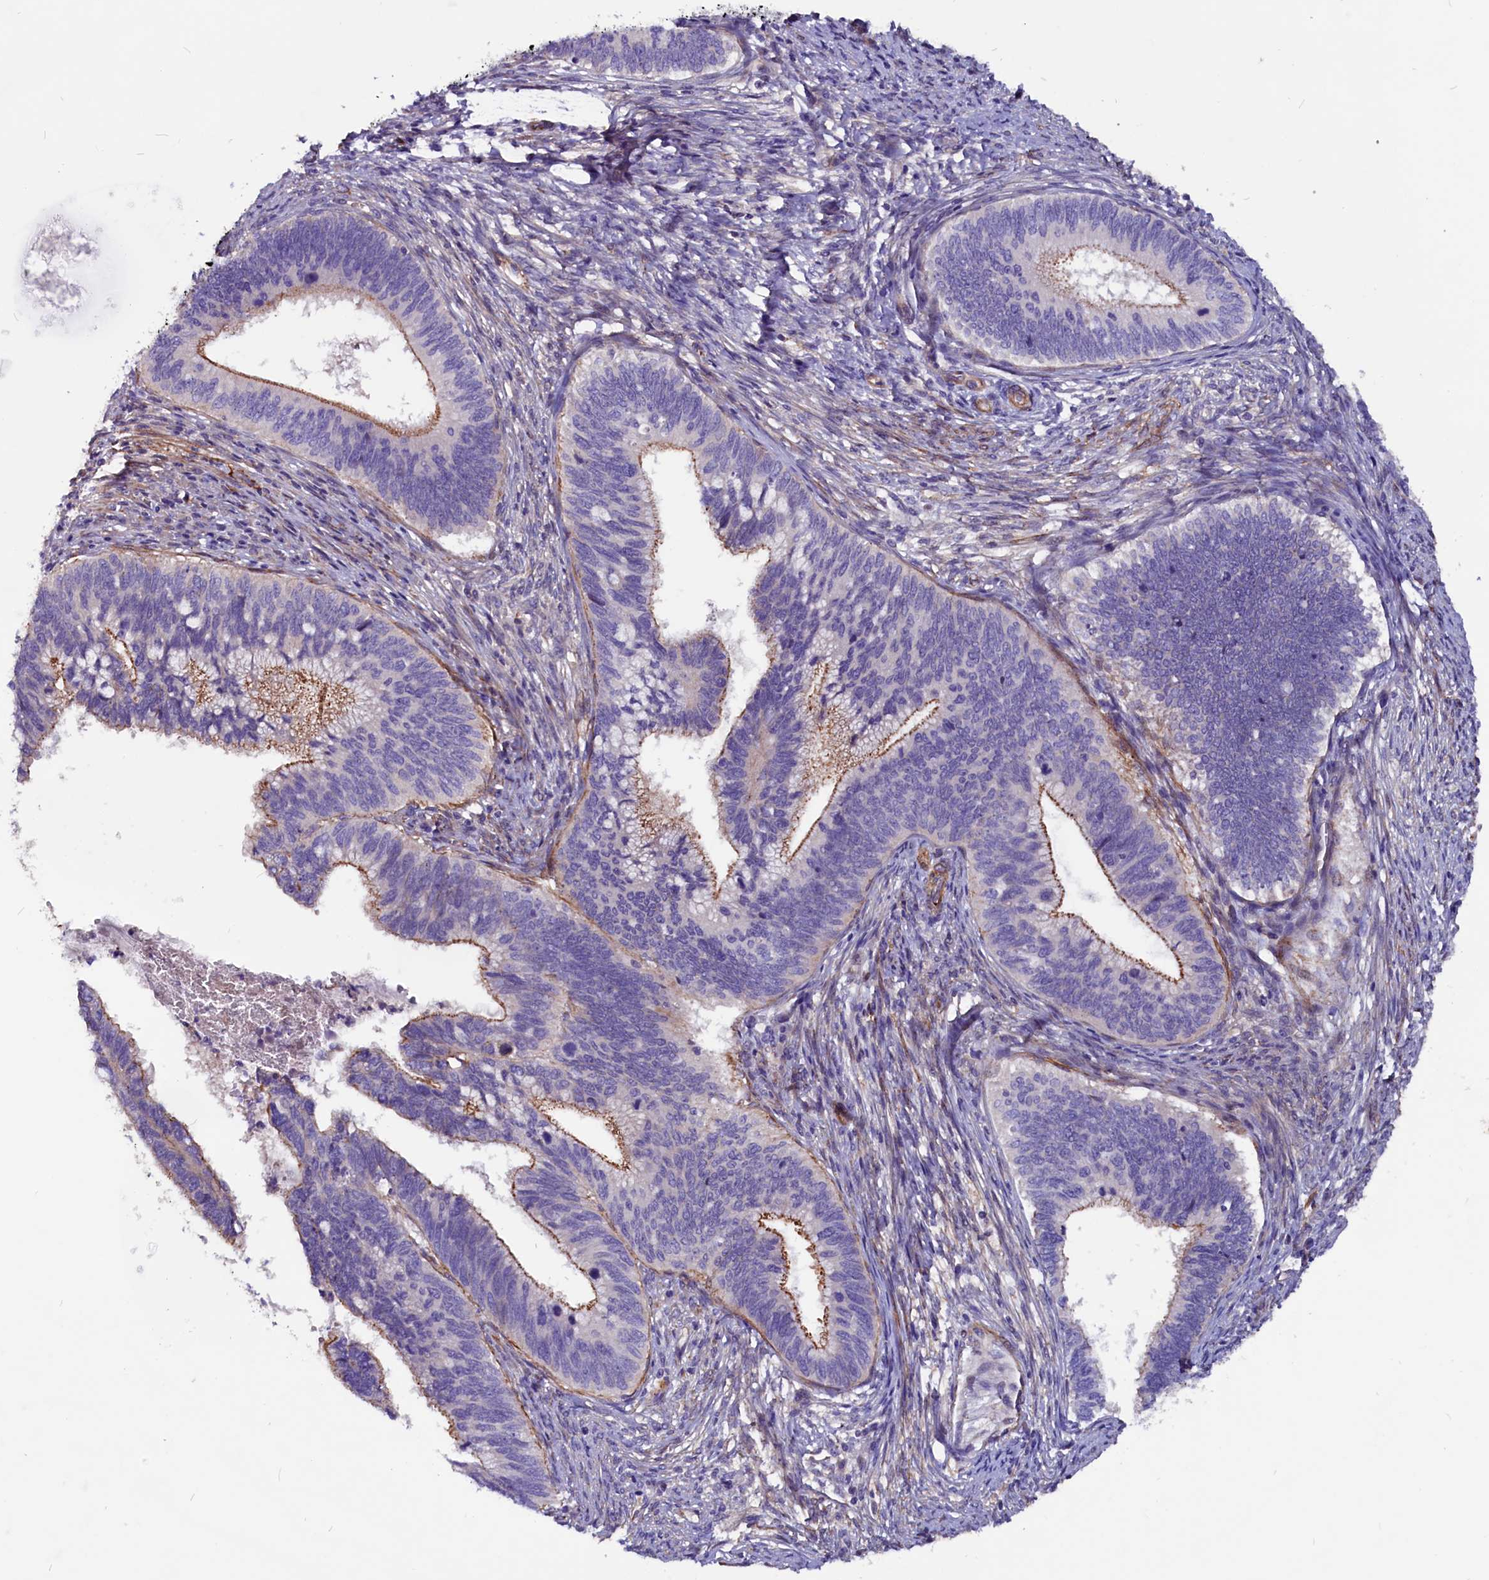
{"staining": {"intensity": "moderate", "quantity": "<25%", "location": "cytoplasmic/membranous"}, "tissue": "cervical cancer", "cell_type": "Tumor cells", "image_type": "cancer", "snomed": [{"axis": "morphology", "description": "Adenocarcinoma, NOS"}, {"axis": "topography", "description": "Cervix"}], "caption": "Tumor cells reveal moderate cytoplasmic/membranous positivity in approximately <25% of cells in cervical adenocarcinoma. Using DAB (3,3'-diaminobenzidine) (brown) and hematoxylin (blue) stains, captured at high magnification using brightfield microscopy.", "gene": "ZNF749", "patient": {"sex": "female", "age": 42}}